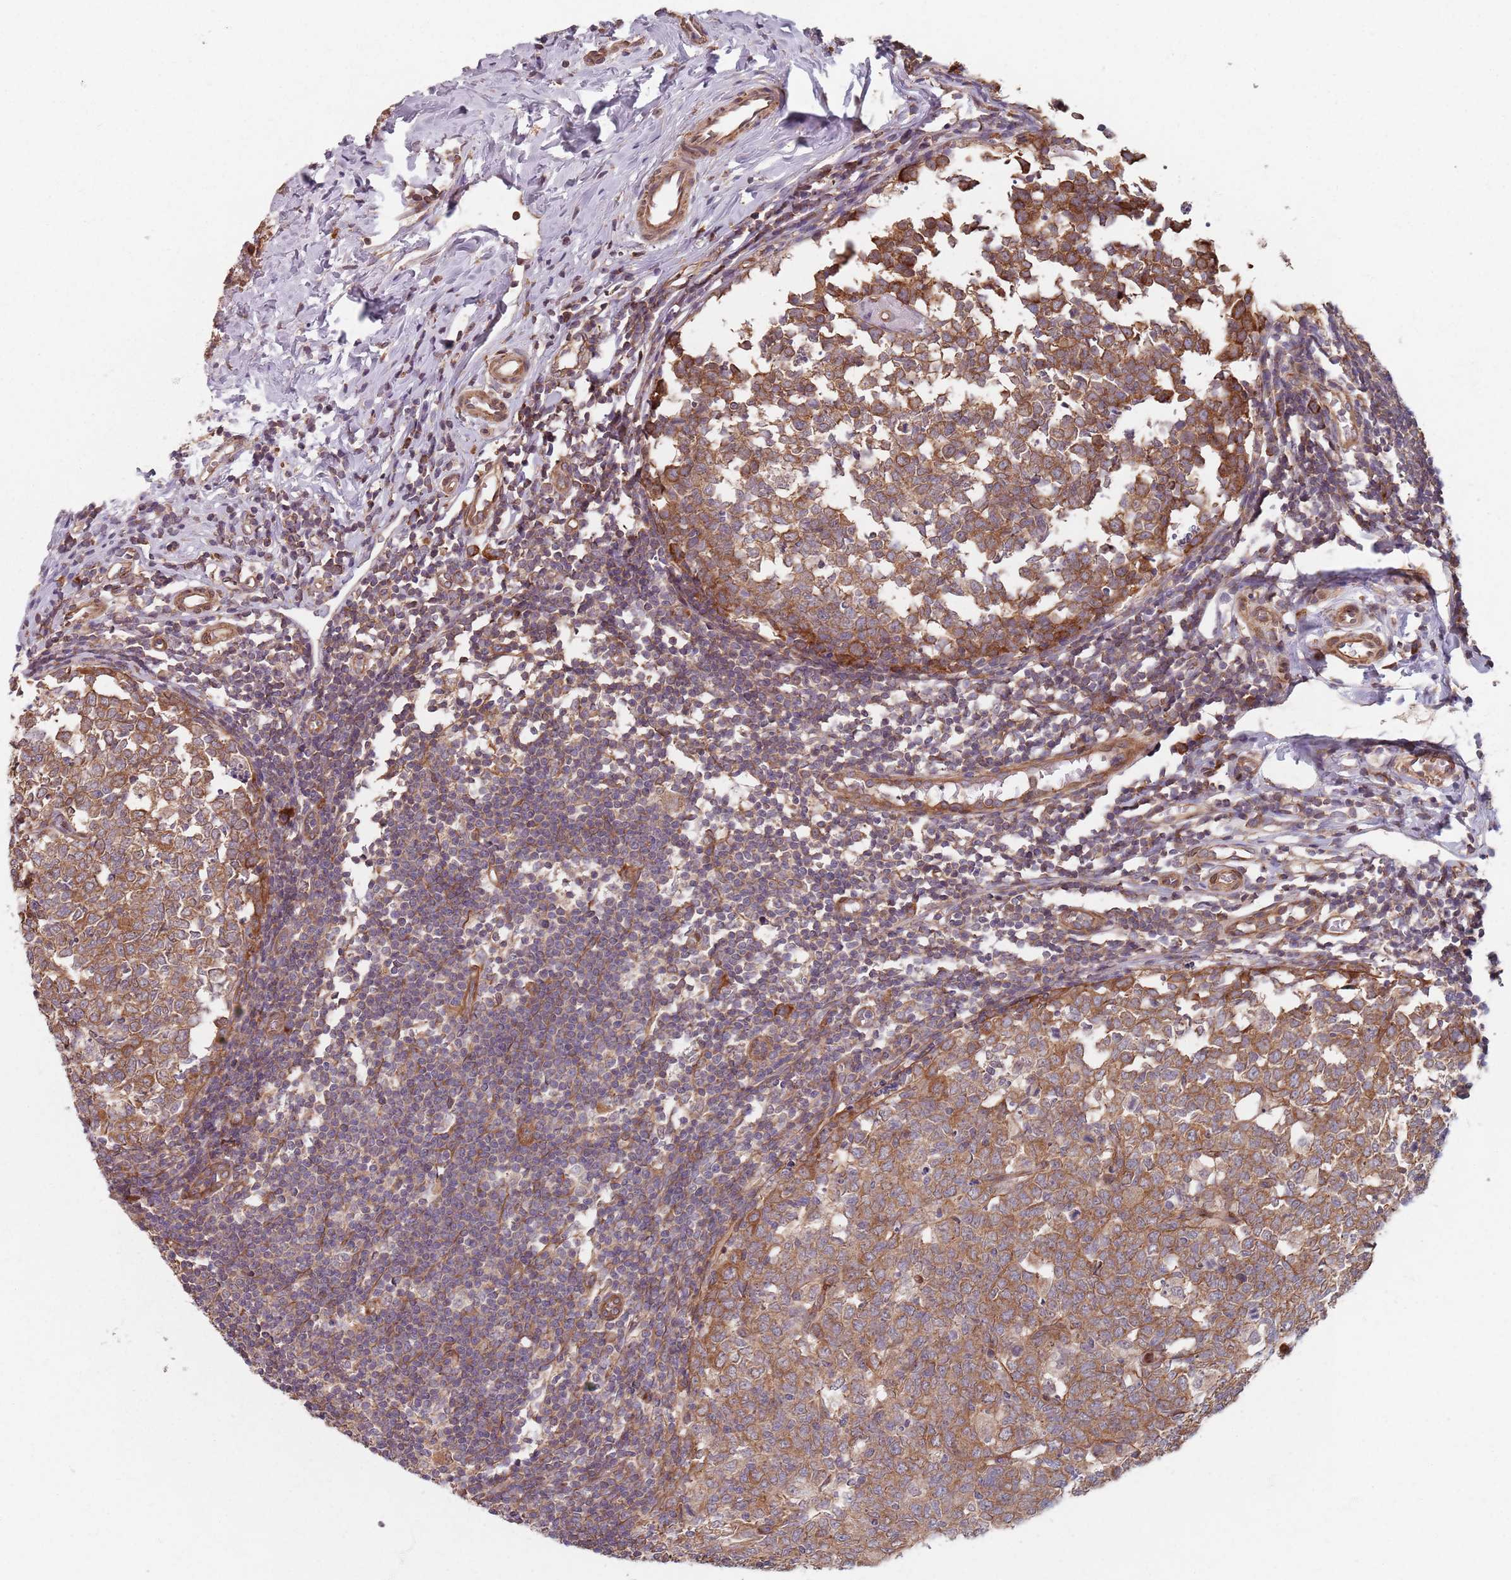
{"staining": {"intensity": "moderate", "quantity": ">75%", "location": "cytoplasmic/membranous"}, "tissue": "appendix", "cell_type": "Glandular cells", "image_type": "normal", "snomed": [{"axis": "morphology", "description": "Normal tissue, NOS"}, {"axis": "topography", "description": "Appendix"}], "caption": "Immunohistochemical staining of benign human appendix shows >75% levels of moderate cytoplasmic/membranous protein staining in about >75% of glandular cells. The protein is stained brown, and the nuclei are stained in blue (DAB IHC with brightfield microscopy, high magnification).", "gene": "NOTCH3", "patient": {"sex": "male", "age": 14}}